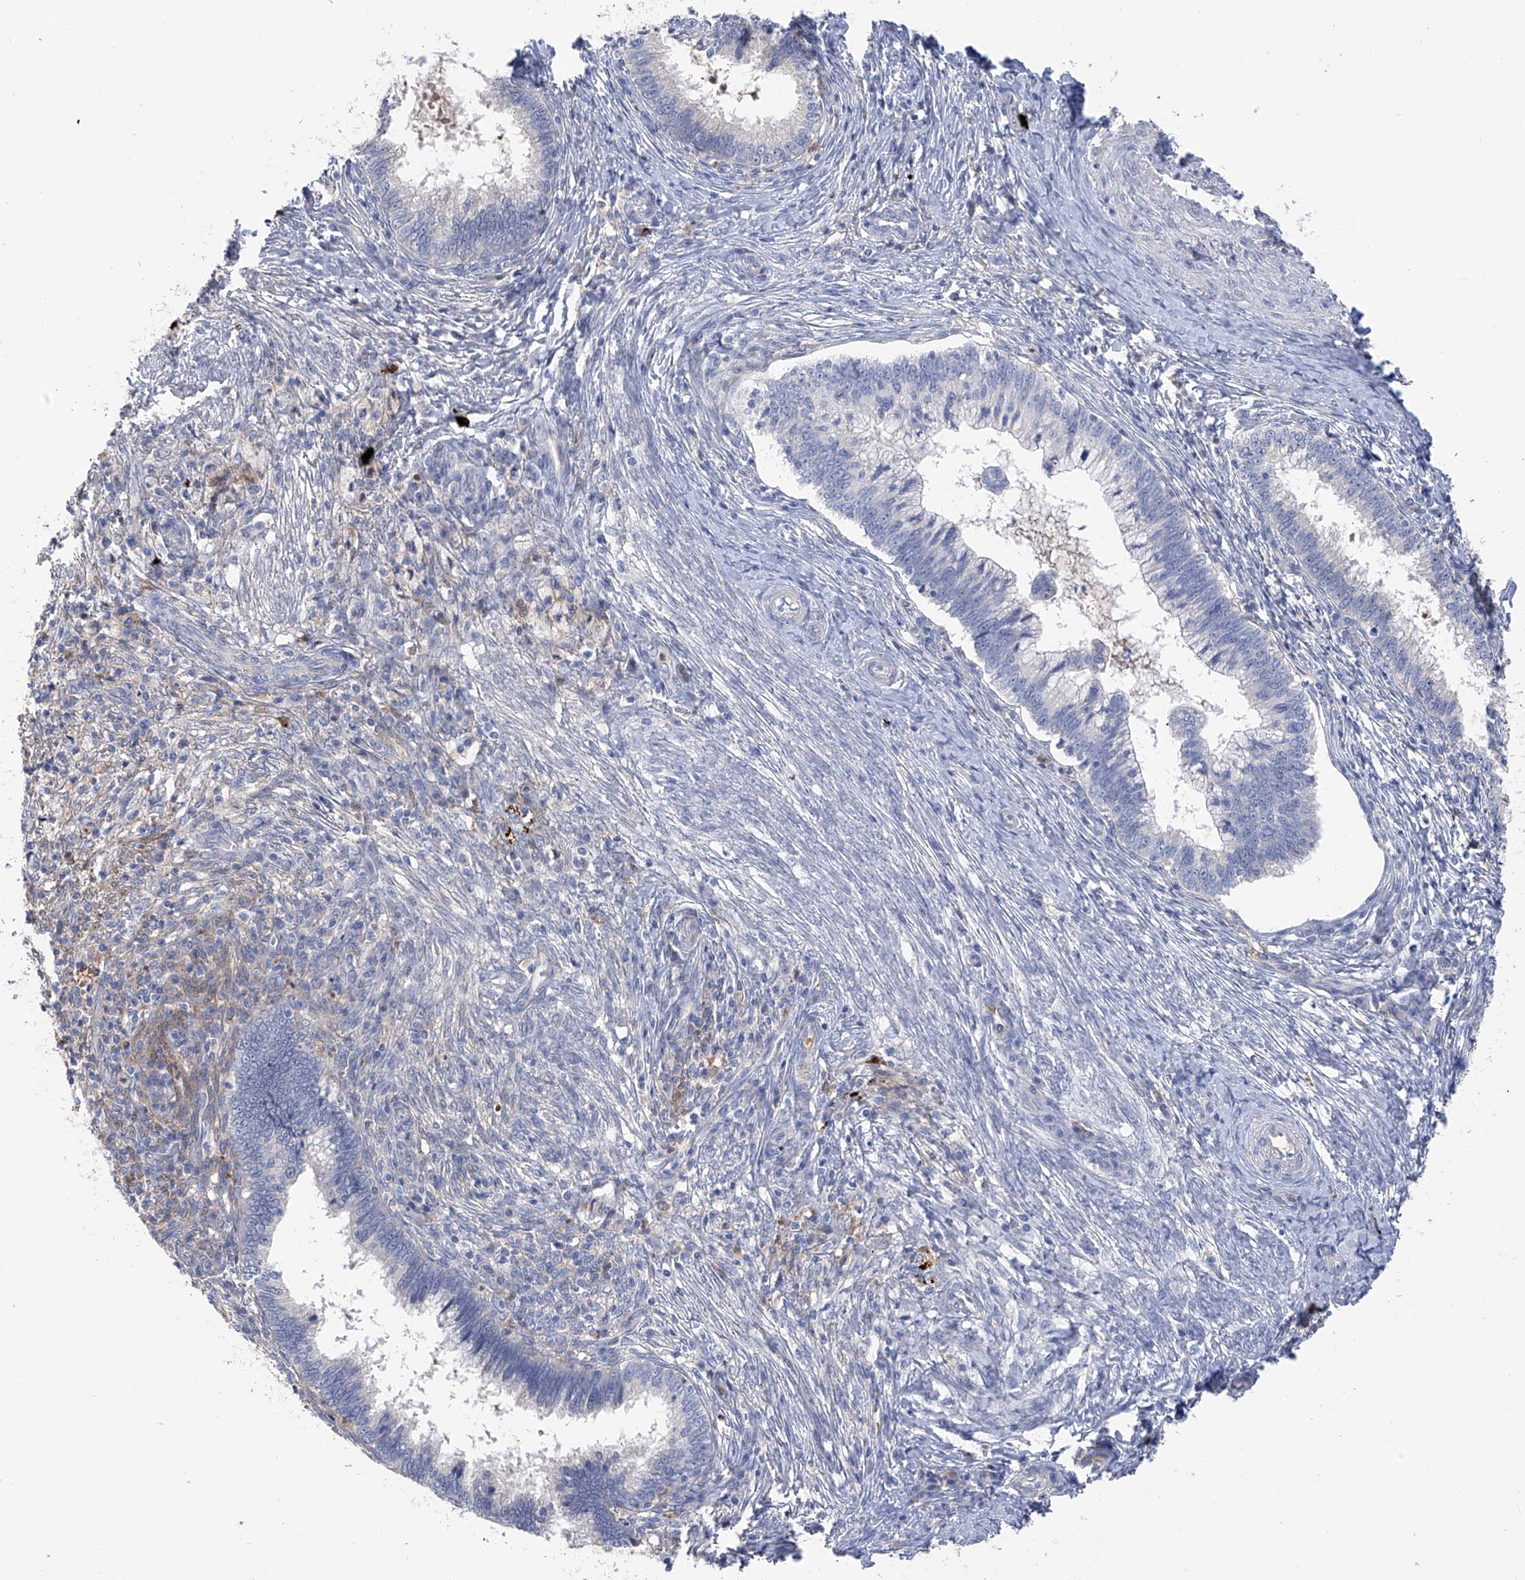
{"staining": {"intensity": "weak", "quantity": "<25%", "location": "nuclear"}, "tissue": "cervical cancer", "cell_type": "Tumor cells", "image_type": "cancer", "snomed": [{"axis": "morphology", "description": "Adenocarcinoma, NOS"}, {"axis": "topography", "description": "Cervix"}], "caption": "Cervical cancer (adenocarcinoma) stained for a protein using IHC displays no staining tumor cells.", "gene": "PHF20", "patient": {"sex": "female", "age": 36}}